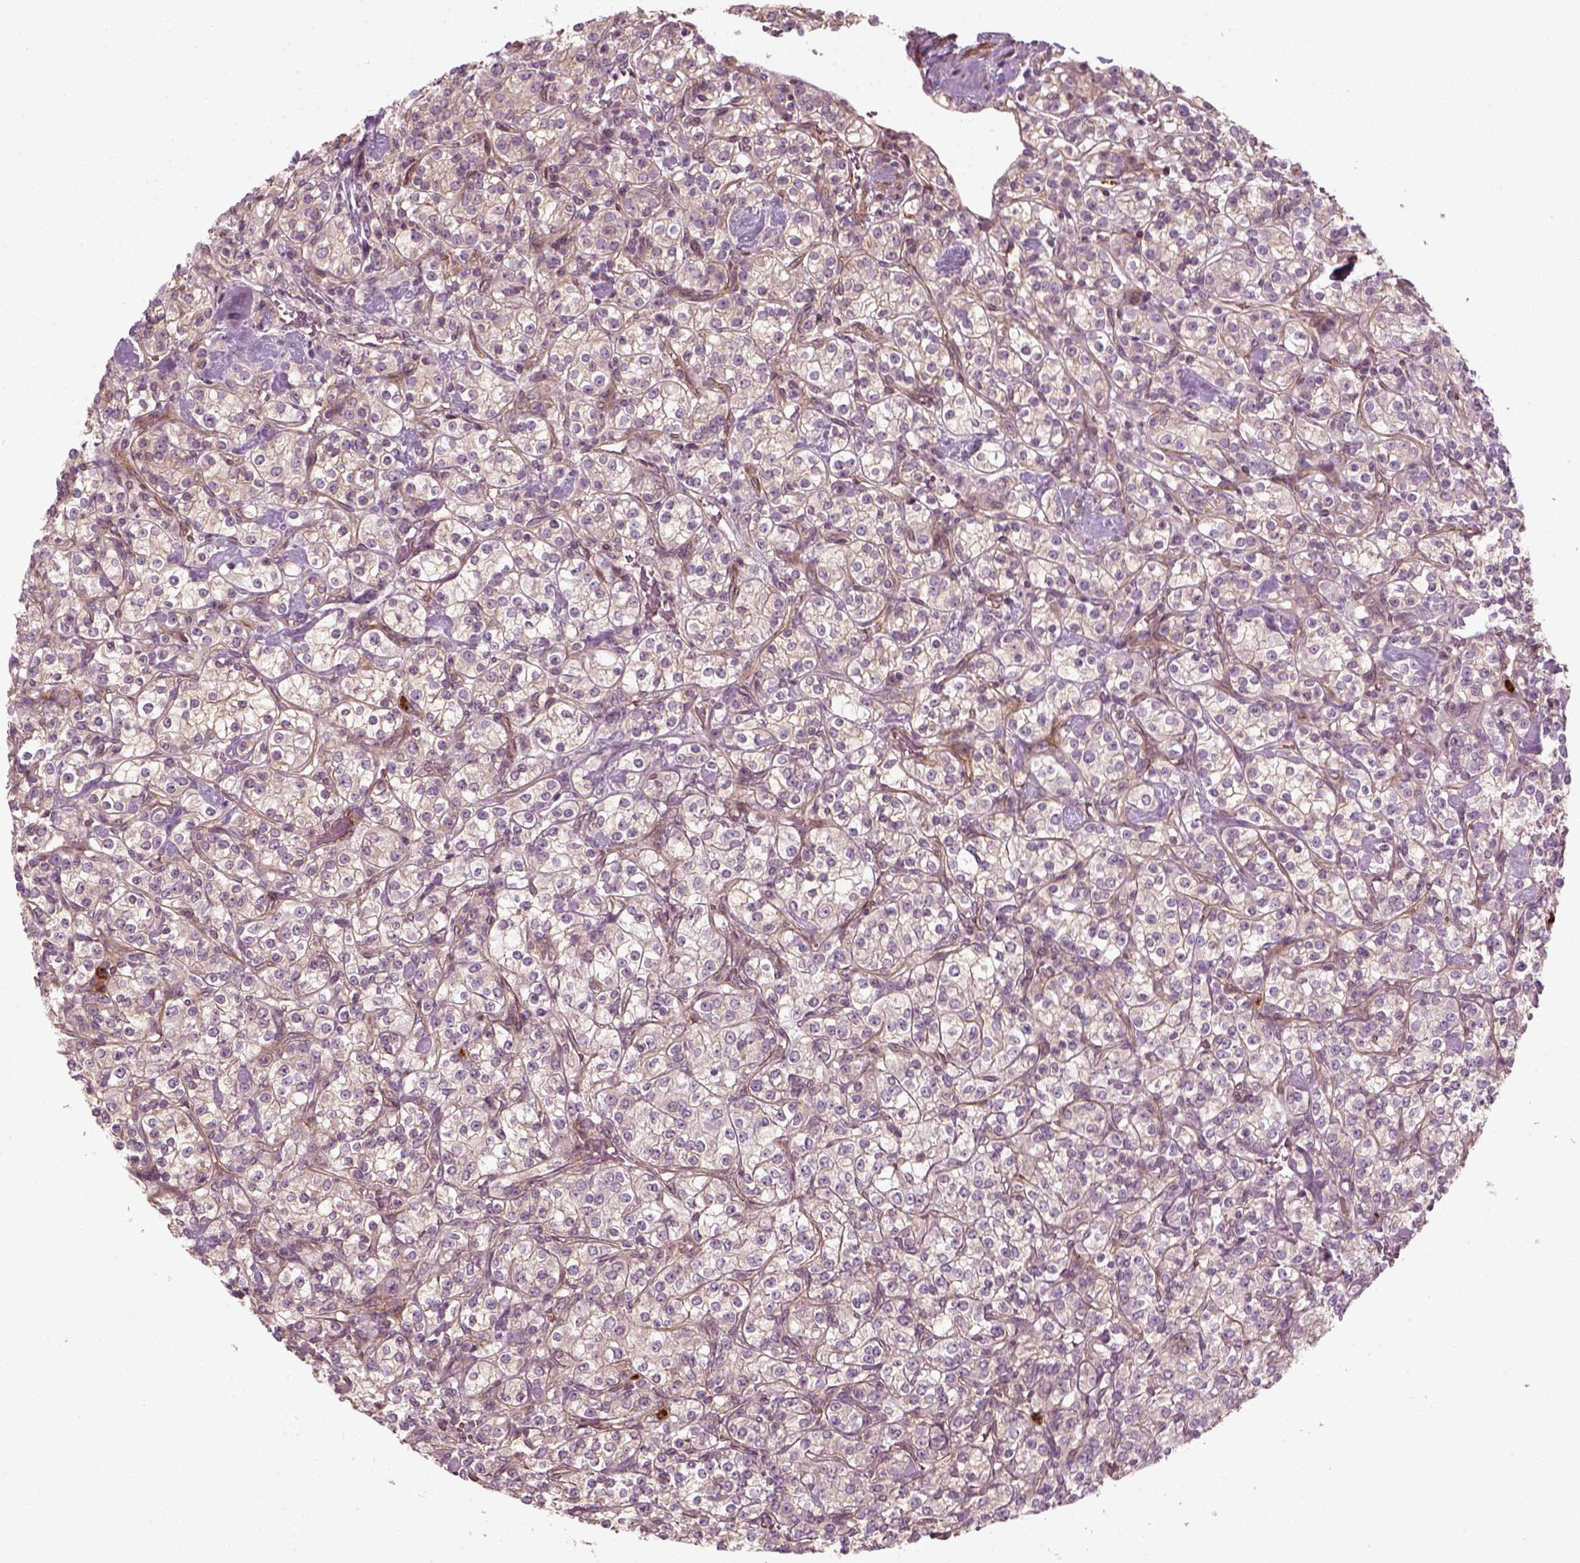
{"staining": {"intensity": "negative", "quantity": "none", "location": "none"}, "tissue": "renal cancer", "cell_type": "Tumor cells", "image_type": "cancer", "snomed": [{"axis": "morphology", "description": "Adenocarcinoma, NOS"}, {"axis": "topography", "description": "Kidney"}], "caption": "A high-resolution image shows IHC staining of renal cancer, which shows no significant positivity in tumor cells.", "gene": "NPTN", "patient": {"sex": "male", "age": 77}}